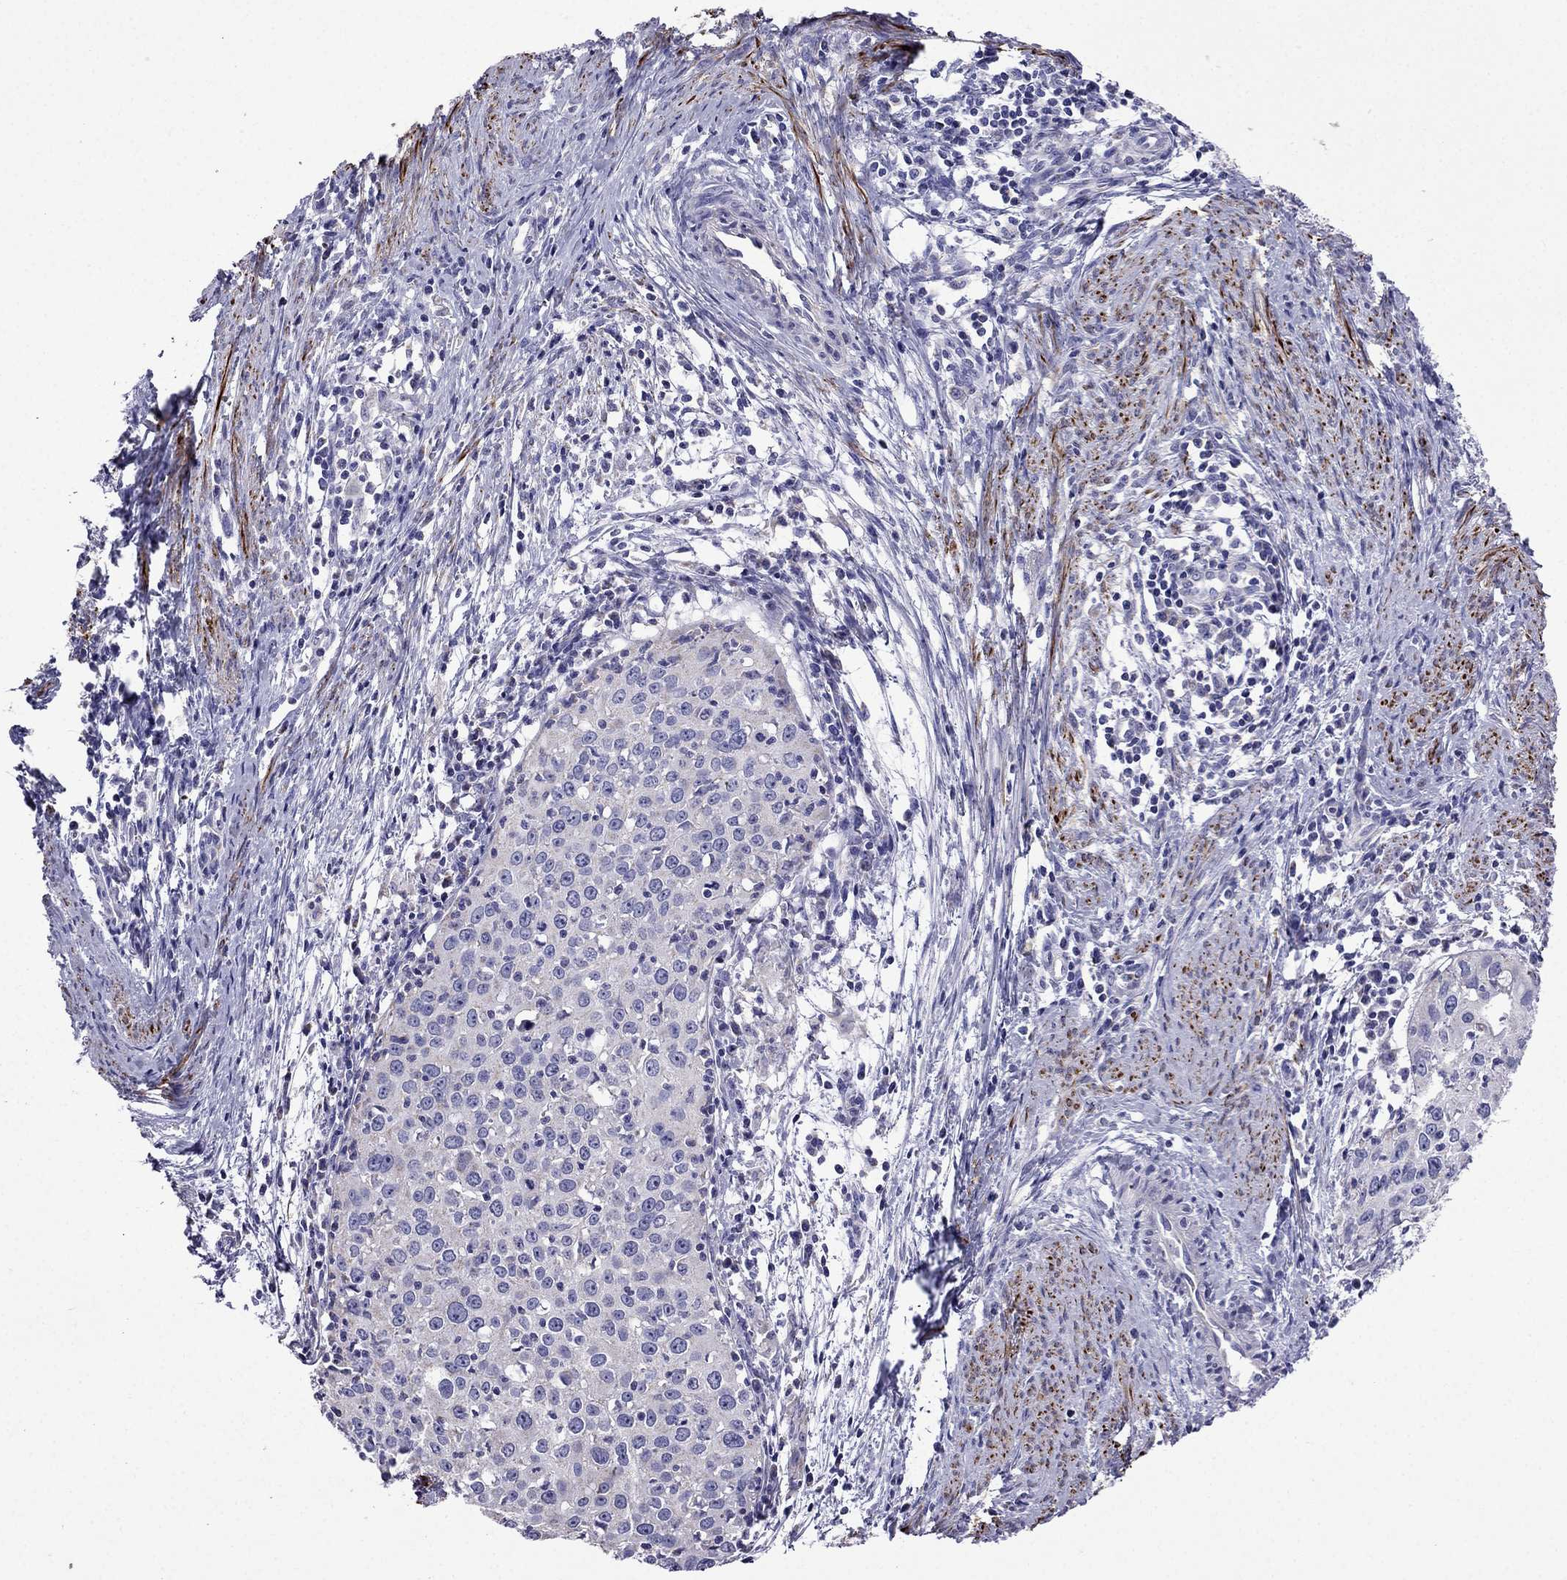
{"staining": {"intensity": "negative", "quantity": "none", "location": "none"}, "tissue": "cervical cancer", "cell_type": "Tumor cells", "image_type": "cancer", "snomed": [{"axis": "morphology", "description": "Squamous cell carcinoma, NOS"}, {"axis": "topography", "description": "Cervix"}], "caption": "This is an IHC photomicrograph of cervical squamous cell carcinoma. There is no positivity in tumor cells.", "gene": "DSC1", "patient": {"sex": "female", "age": 40}}